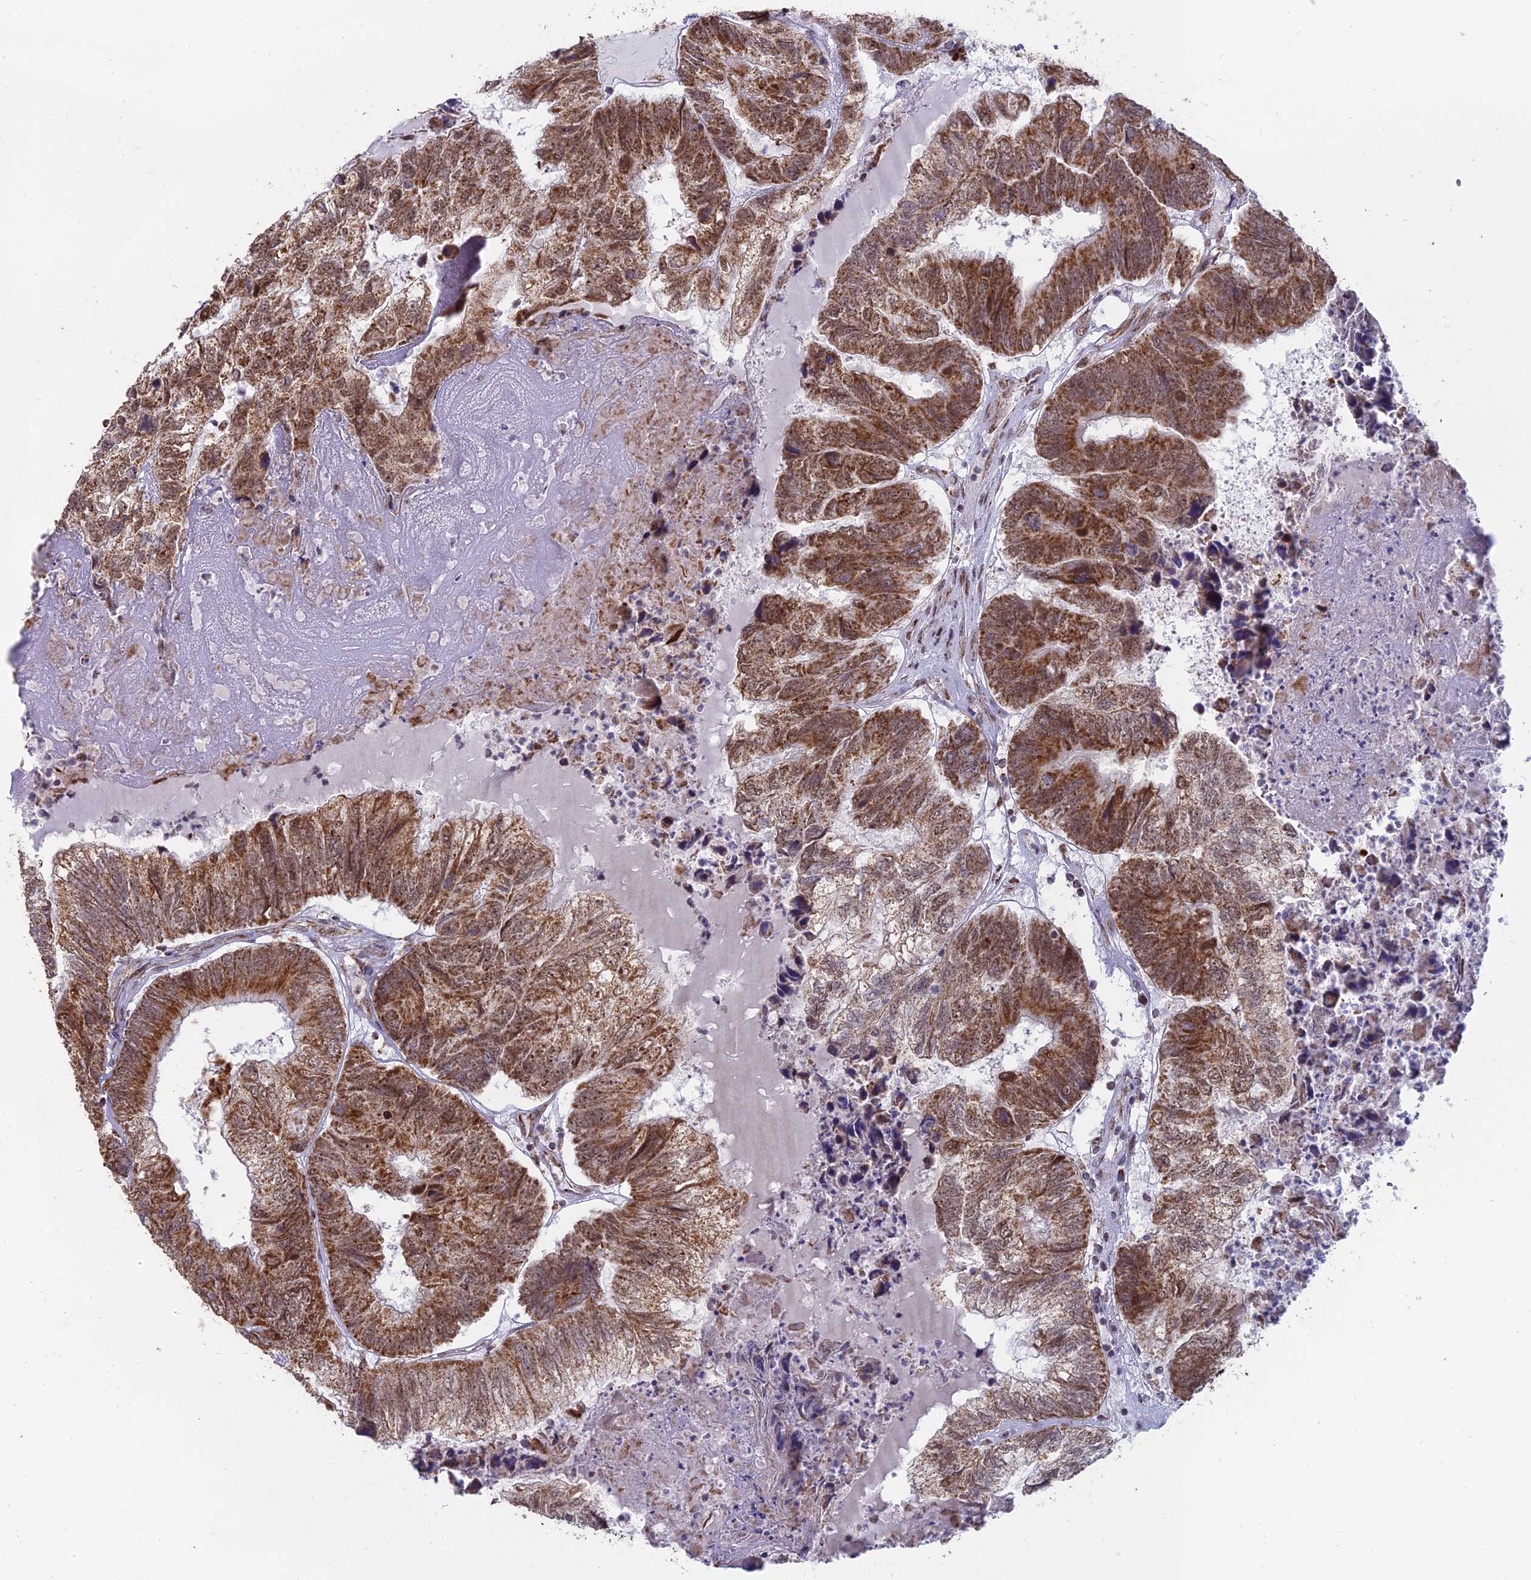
{"staining": {"intensity": "moderate", "quantity": ">75%", "location": "cytoplasmic/membranous,nuclear"}, "tissue": "colorectal cancer", "cell_type": "Tumor cells", "image_type": "cancer", "snomed": [{"axis": "morphology", "description": "Adenocarcinoma, NOS"}, {"axis": "topography", "description": "Colon"}], "caption": "Protein expression analysis of colorectal adenocarcinoma demonstrates moderate cytoplasmic/membranous and nuclear positivity in approximately >75% of tumor cells. (DAB IHC with brightfield microscopy, high magnification).", "gene": "ARHGAP40", "patient": {"sex": "female", "age": 67}}